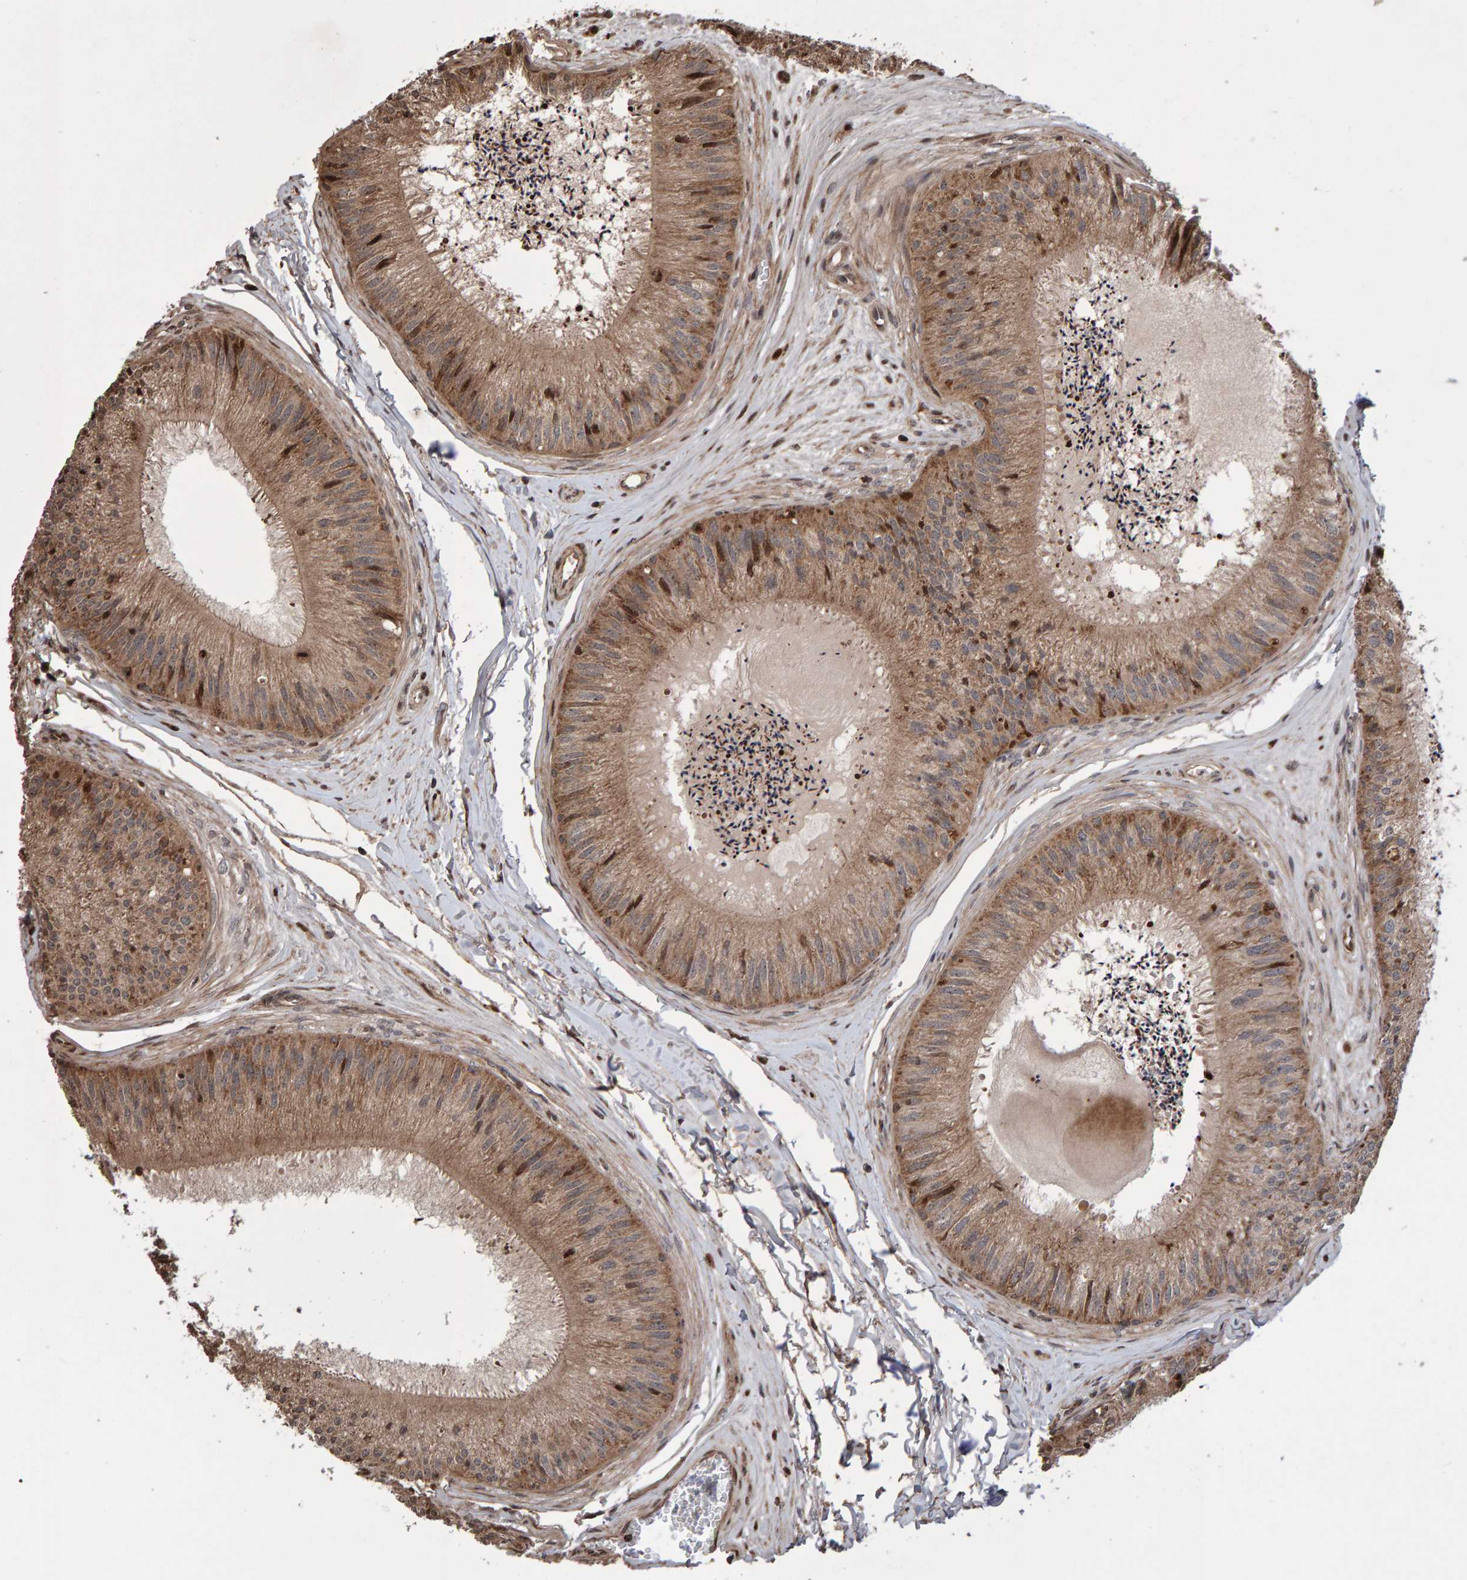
{"staining": {"intensity": "moderate", "quantity": ">75%", "location": "cytoplasmic/membranous"}, "tissue": "epididymis", "cell_type": "Glandular cells", "image_type": "normal", "snomed": [{"axis": "morphology", "description": "Normal tissue, NOS"}, {"axis": "topography", "description": "Epididymis"}], "caption": "Immunohistochemical staining of benign human epididymis shows medium levels of moderate cytoplasmic/membranous staining in approximately >75% of glandular cells.", "gene": "PECR", "patient": {"sex": "male", "age": 31}}